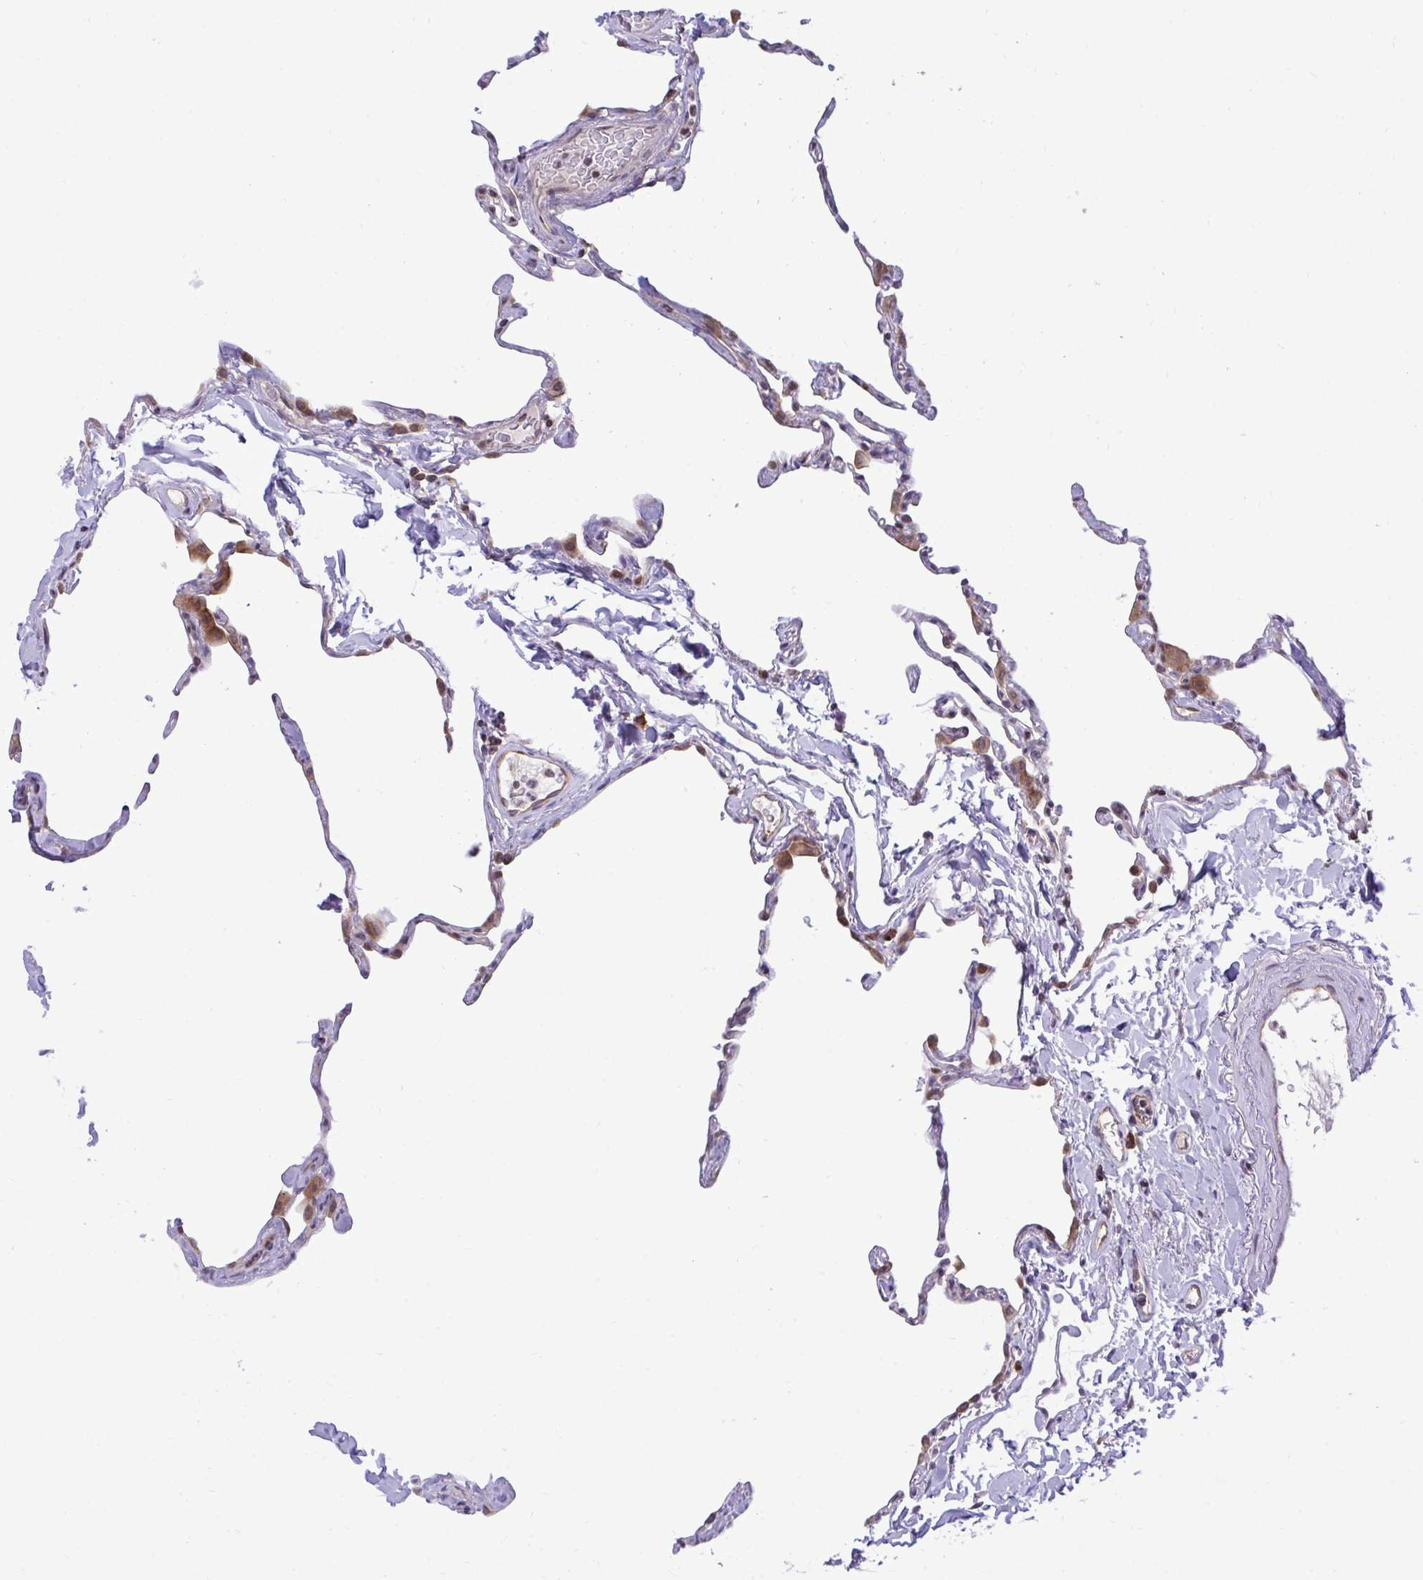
{"staining": {"intensity": "moderate", "quantity": "25%-75%", "location": "cytoplasmic/membranous"}, "tissue": "lung", "cell_type": "Alveolar cells", "image_type": "normal", "snomed": [{"axis": "morphology", "description": "Normal tissue, NOS"}, {"axis": "topography", "description": "Lung"}], "caption": "Immunohistochemistry micrograph of normal human lung stained for a protein (brown), which exhibits medium levels of moderate cytoplasmic/membranous expression in about 25%-75% of alveolar cells.", "gene": "METTL9", "patient": {"sex": "male", "age": 65}}